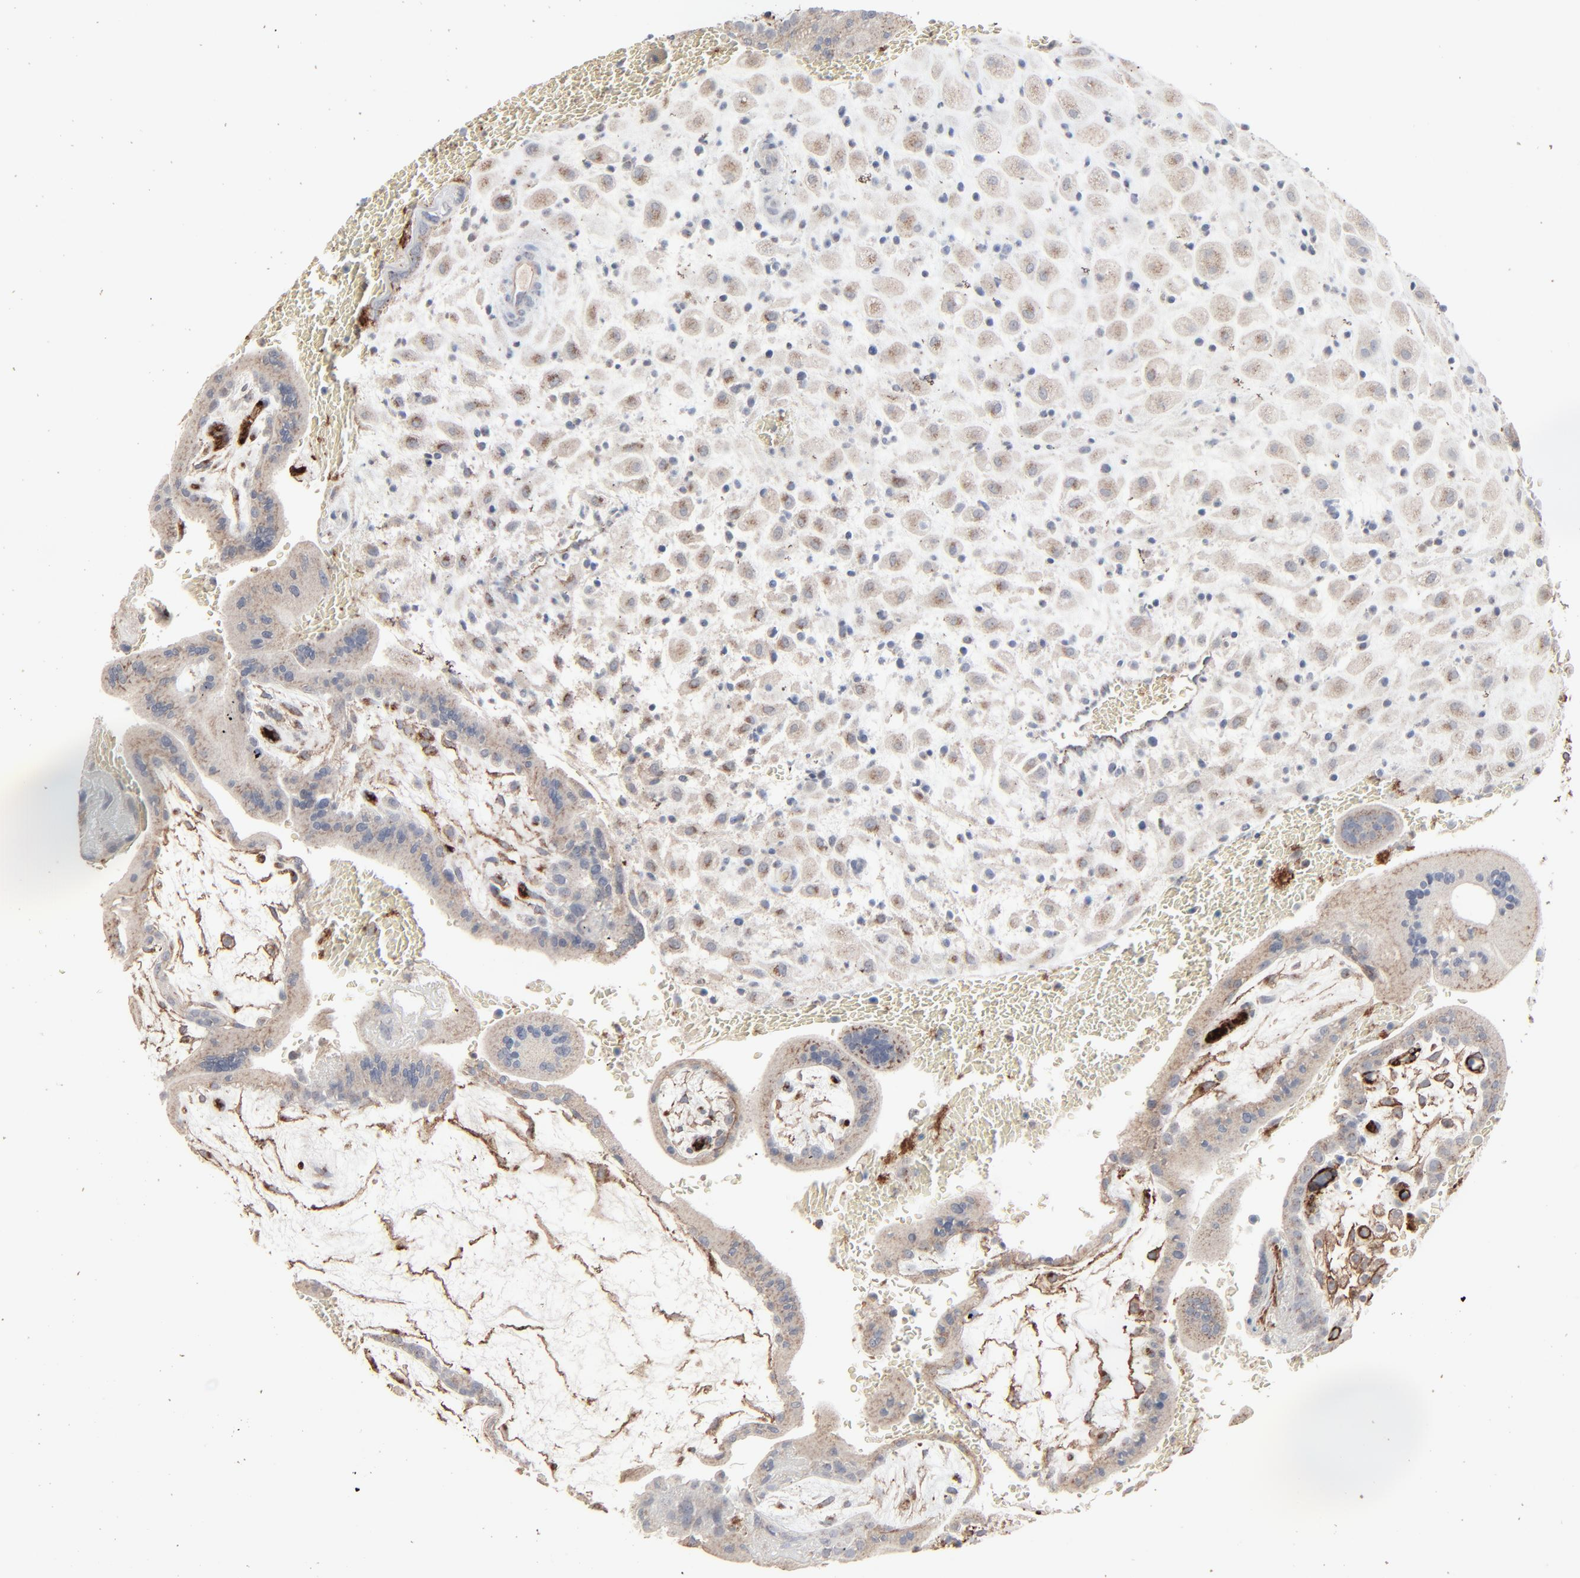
{"staining": {"intensity": "weak", "quantity": ">75%", "location": "cytoplasmic/membranous"}, "tissue": "placenta", "cell_type": "Decidual cells", "image_type": "normal", "snomed": [{"axis": "morphology", "description": "Normal tissue, NOS"}, {"axis": "topography", "description": "Placenta"}], "caption": "DAB immunohistochemical staining of unremarkable human placenta reveals weak cytoplasmic/membranous protein expression in about >75% of decidual cells.", "gene": "JAM3", "patient": {"sex": "female", "age": 35}}